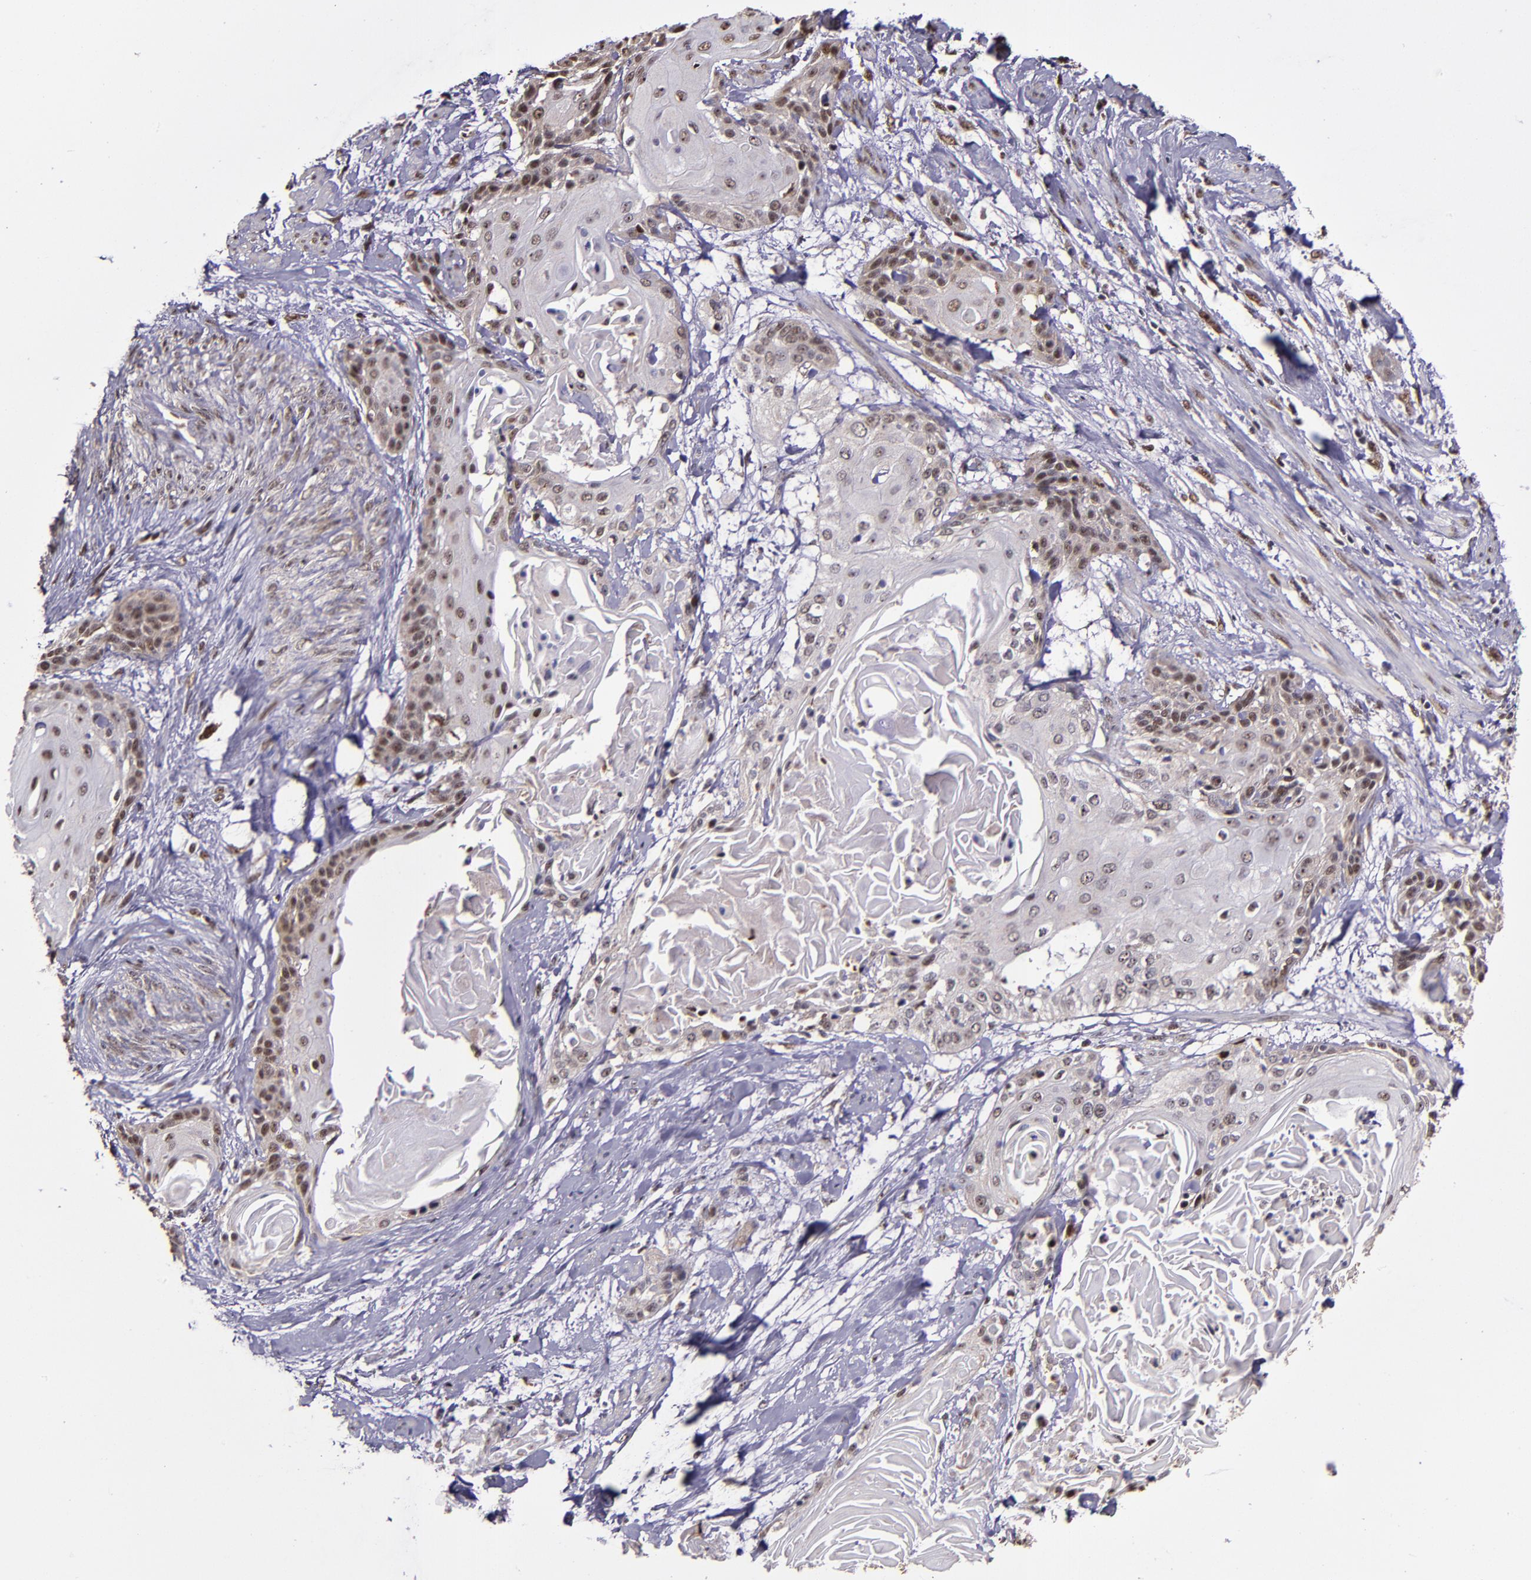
{"staining": {"intensity": "moderate", "quantity": ">75%", "location": "cytoplasmic/membranous,nuclear"}, "tissue": "cervical cancer", "cell_type": "Tumor cells", "image_type": "cancer", "snomed": [{"axis": "morphology", "description": "Squamous cell carcinoma, NOS"}, {"axis": "topography", "description": "Cervix"}], "caption": "Brown immunohistochemical staining in human cervical cancer (squamous cell carcinoma) exhibits moderate cytoplasmic/membranous and nuclear staining in approximately >75% of tumor cells.", "gene": "CECR2", "patient": {"sex": "female", "age": 57}}